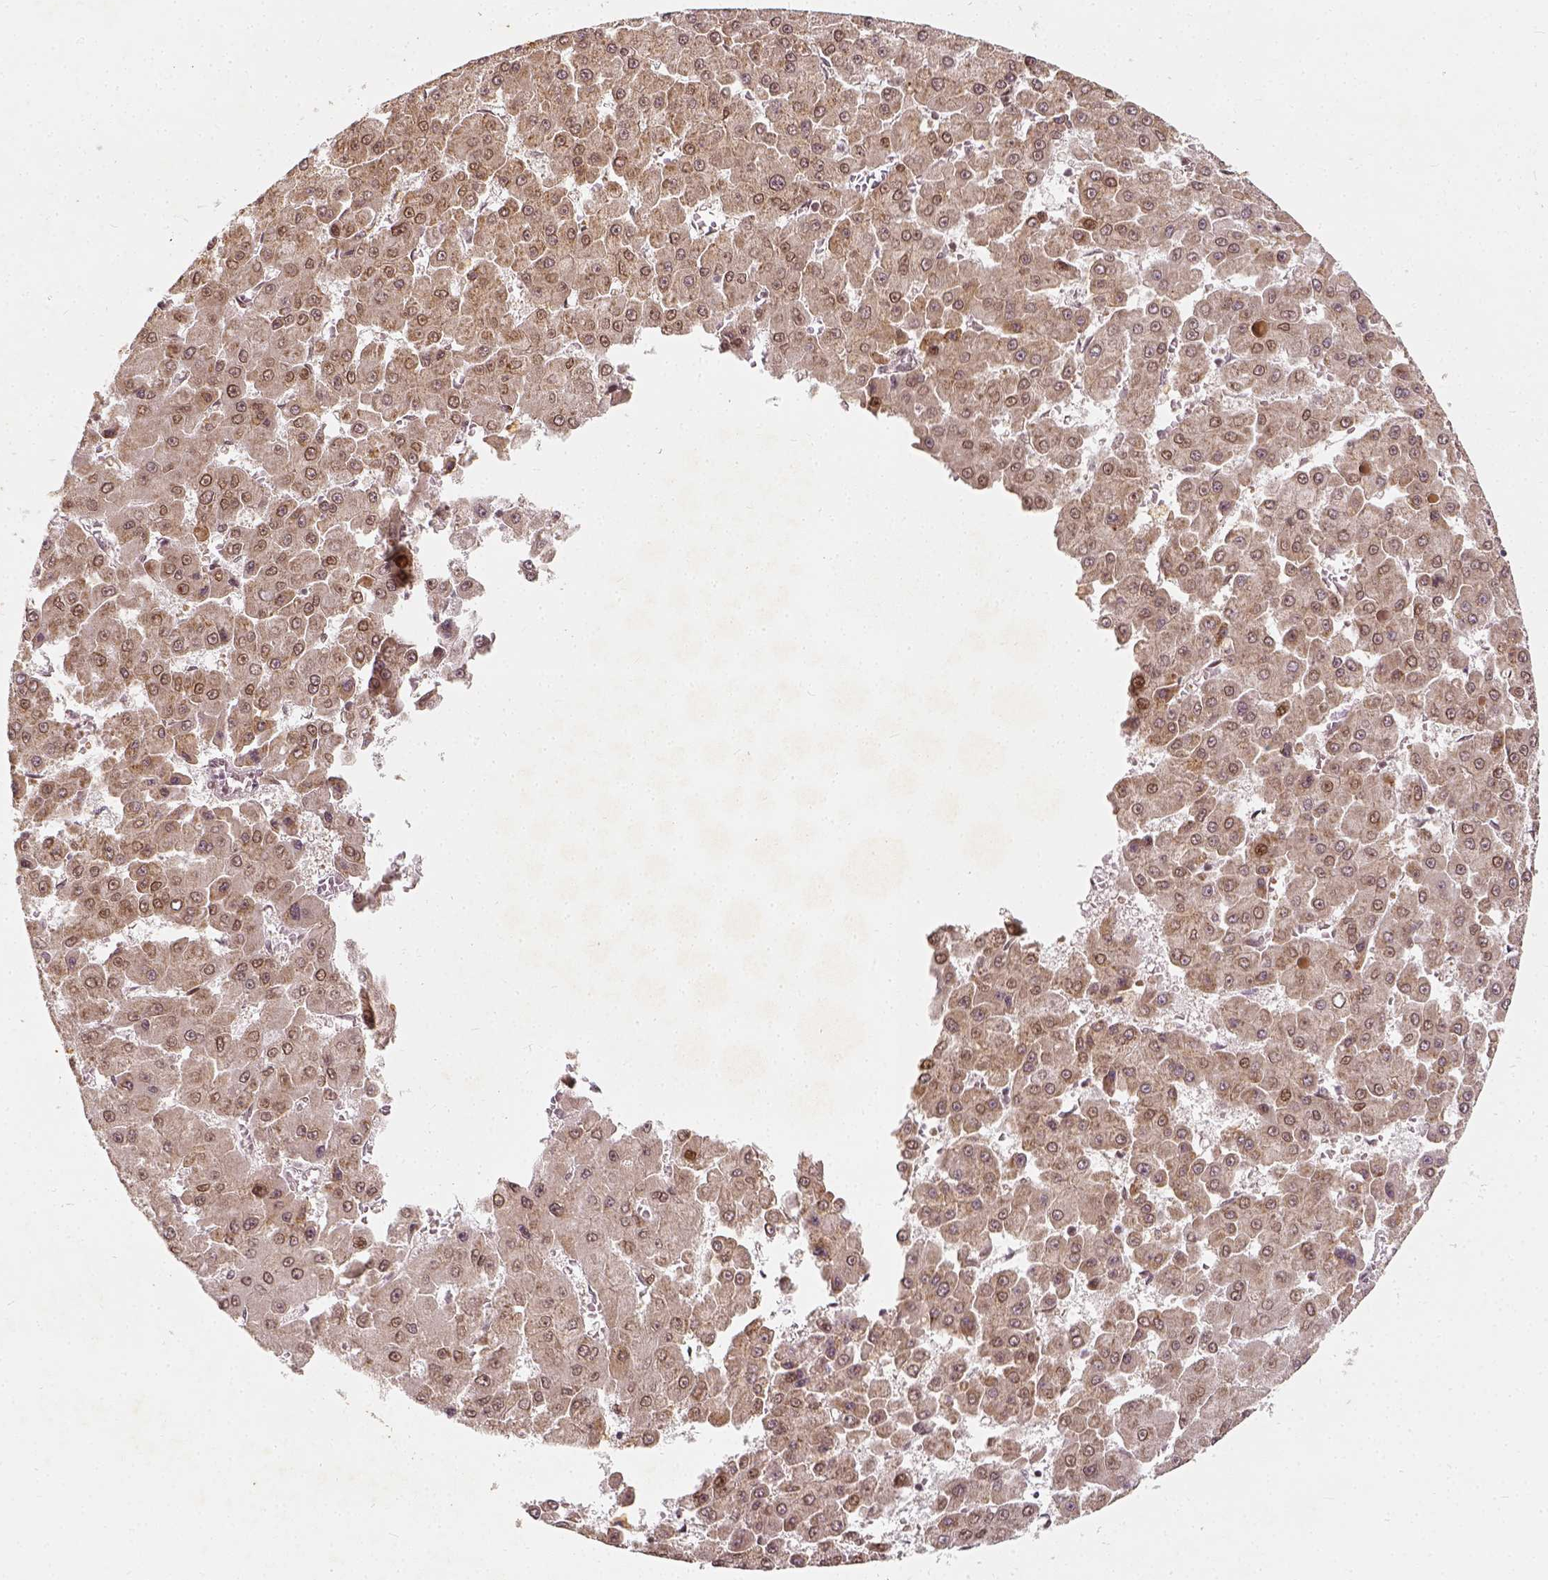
{"staining": {"intensity": "weak", "quantity": "25%-75%", "location": "cytoplasmic/membranous,nuclear"}, "tissue": "liver cancer", "cell_type": "Tumor cells", "image_type": "cancer", "snomed": [{"axis": "morphology", "description": "Carcinoma, Hepatocellular, NOS"}, {"axis": "topography", "description": "Liver"}], "caption": "Liver cancer (hepatocellular carcinoma) stained for a protein (brown) shows weak cytoplasmic/membranous and nuclear positive expression in about 25%-75% of tumor cells.", "gene": "ZMAT3", "patient": {"sex": "male", "age": 78}}